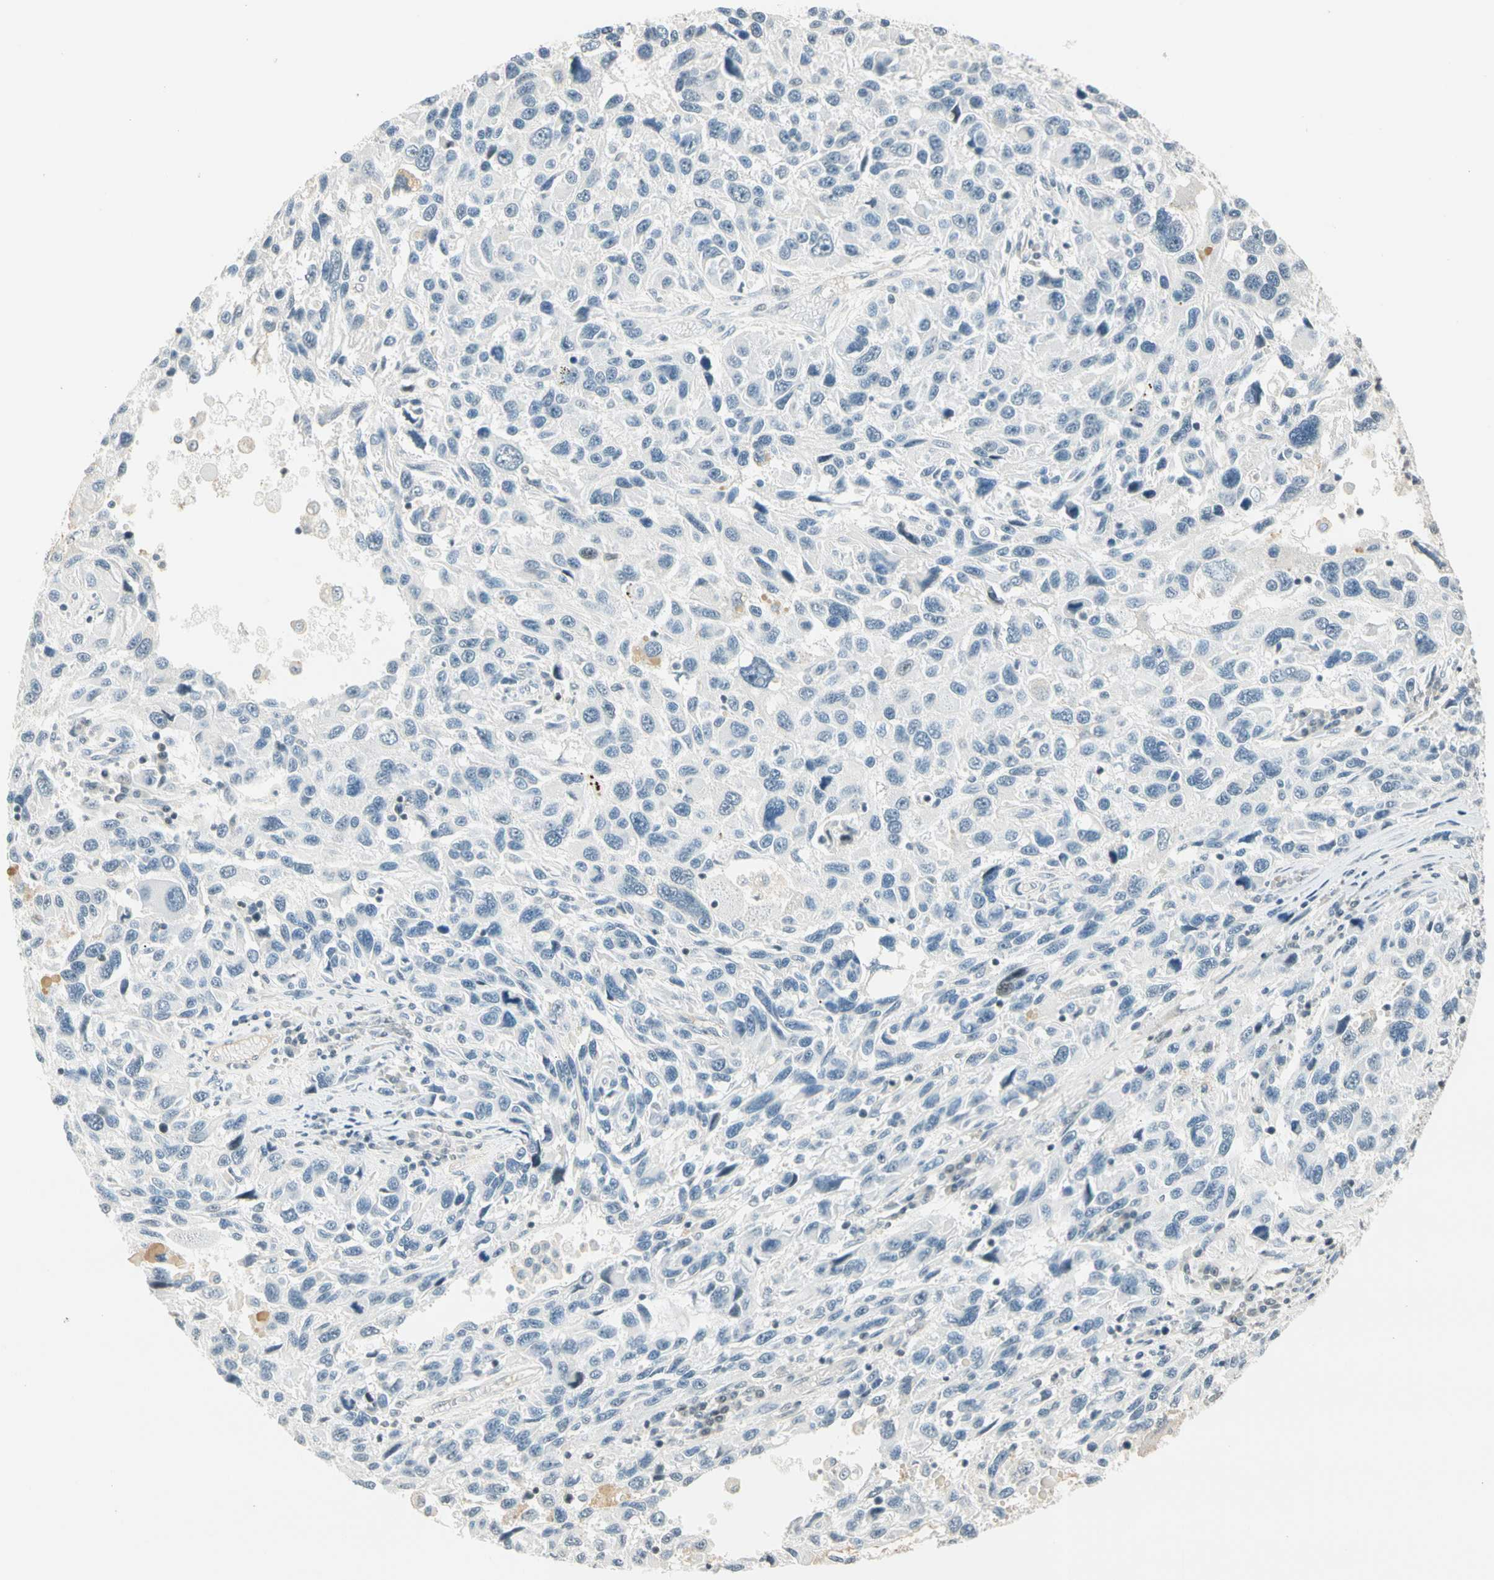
{"staining": {"intensity": "weak", "quantity": "<25%", "location": "nuclear"}, "tissue": "melanoma", "cell_type": "Tumor cells", "image_type": "cancer", "snomed": [{"axis": "morphology", "description": "Malignant melanoma, NOS"}, {"axis": "topography", "description": "Skin"}], "caption": "Tumor cells are negative for protein expression in human malignant melanoma. (Stains: DAB (3,3'-diaminobenzidine) IHC with hematoxylin counter stain, Microscopy: brightfield microscopy at high magnification).", "gene": "SMAD3", "patient": {"sex": "male", "age": 53}}